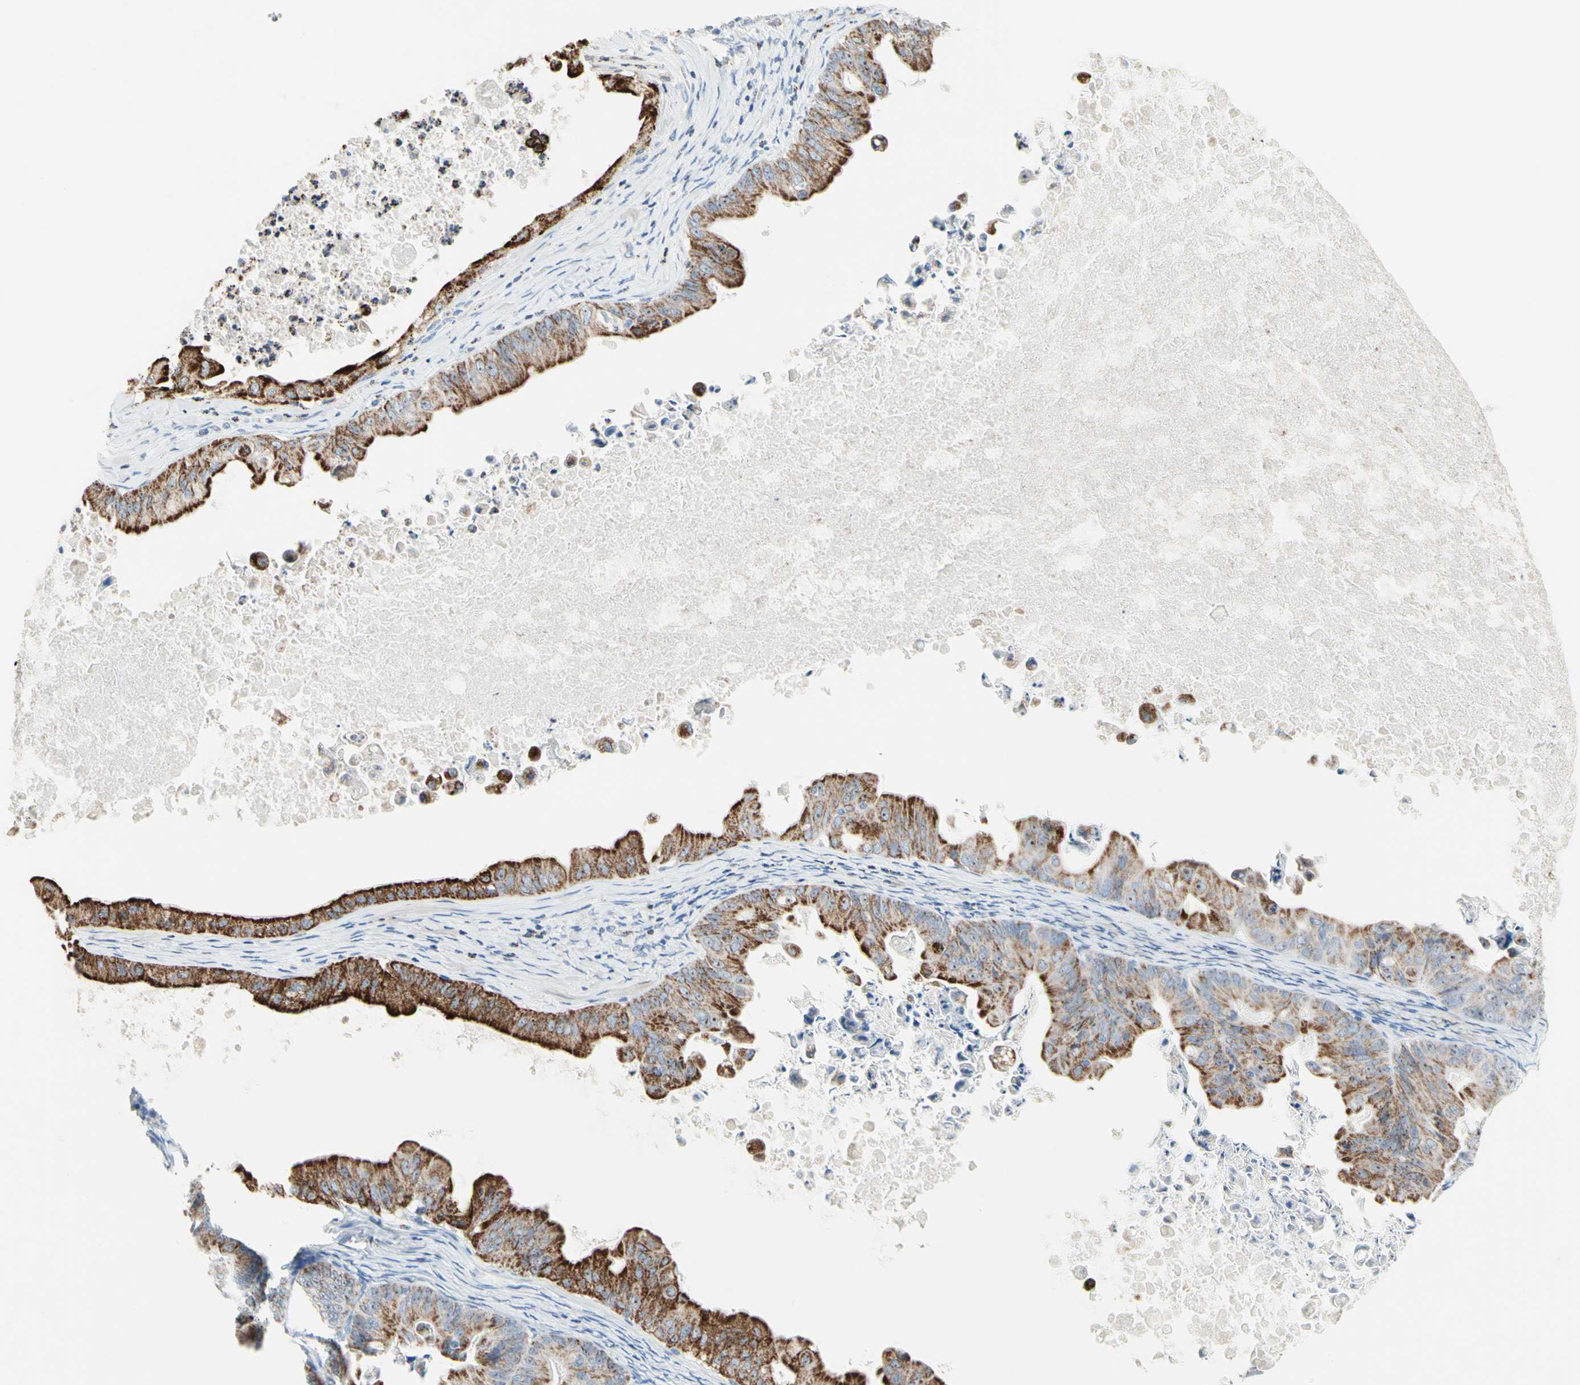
{"staining": {"intensity": "moderate", "quantity": ">75%", "location": "cytoplasmic/membranous"}, "tissue": "ovarian cancer", "cell_type": "Tumor cells", "image_type": "cancer", "snomed": [{"axis": "morphology", "description": "Cystadenocarcinoma, mucinous, NOS"}, {"axis": "topography", "description": "Ovary"}], "caption": "Immunohistochemistry (IHC) (DAB (3,3'-diaminobenzidine)) staining of human ovarian cancer exhibits moderate cytoplasmic/membranous protein staining in about >75% of tumor cells.", "gene": "CYSLTR1", "patient": {"sex": "female", "age": 37}}